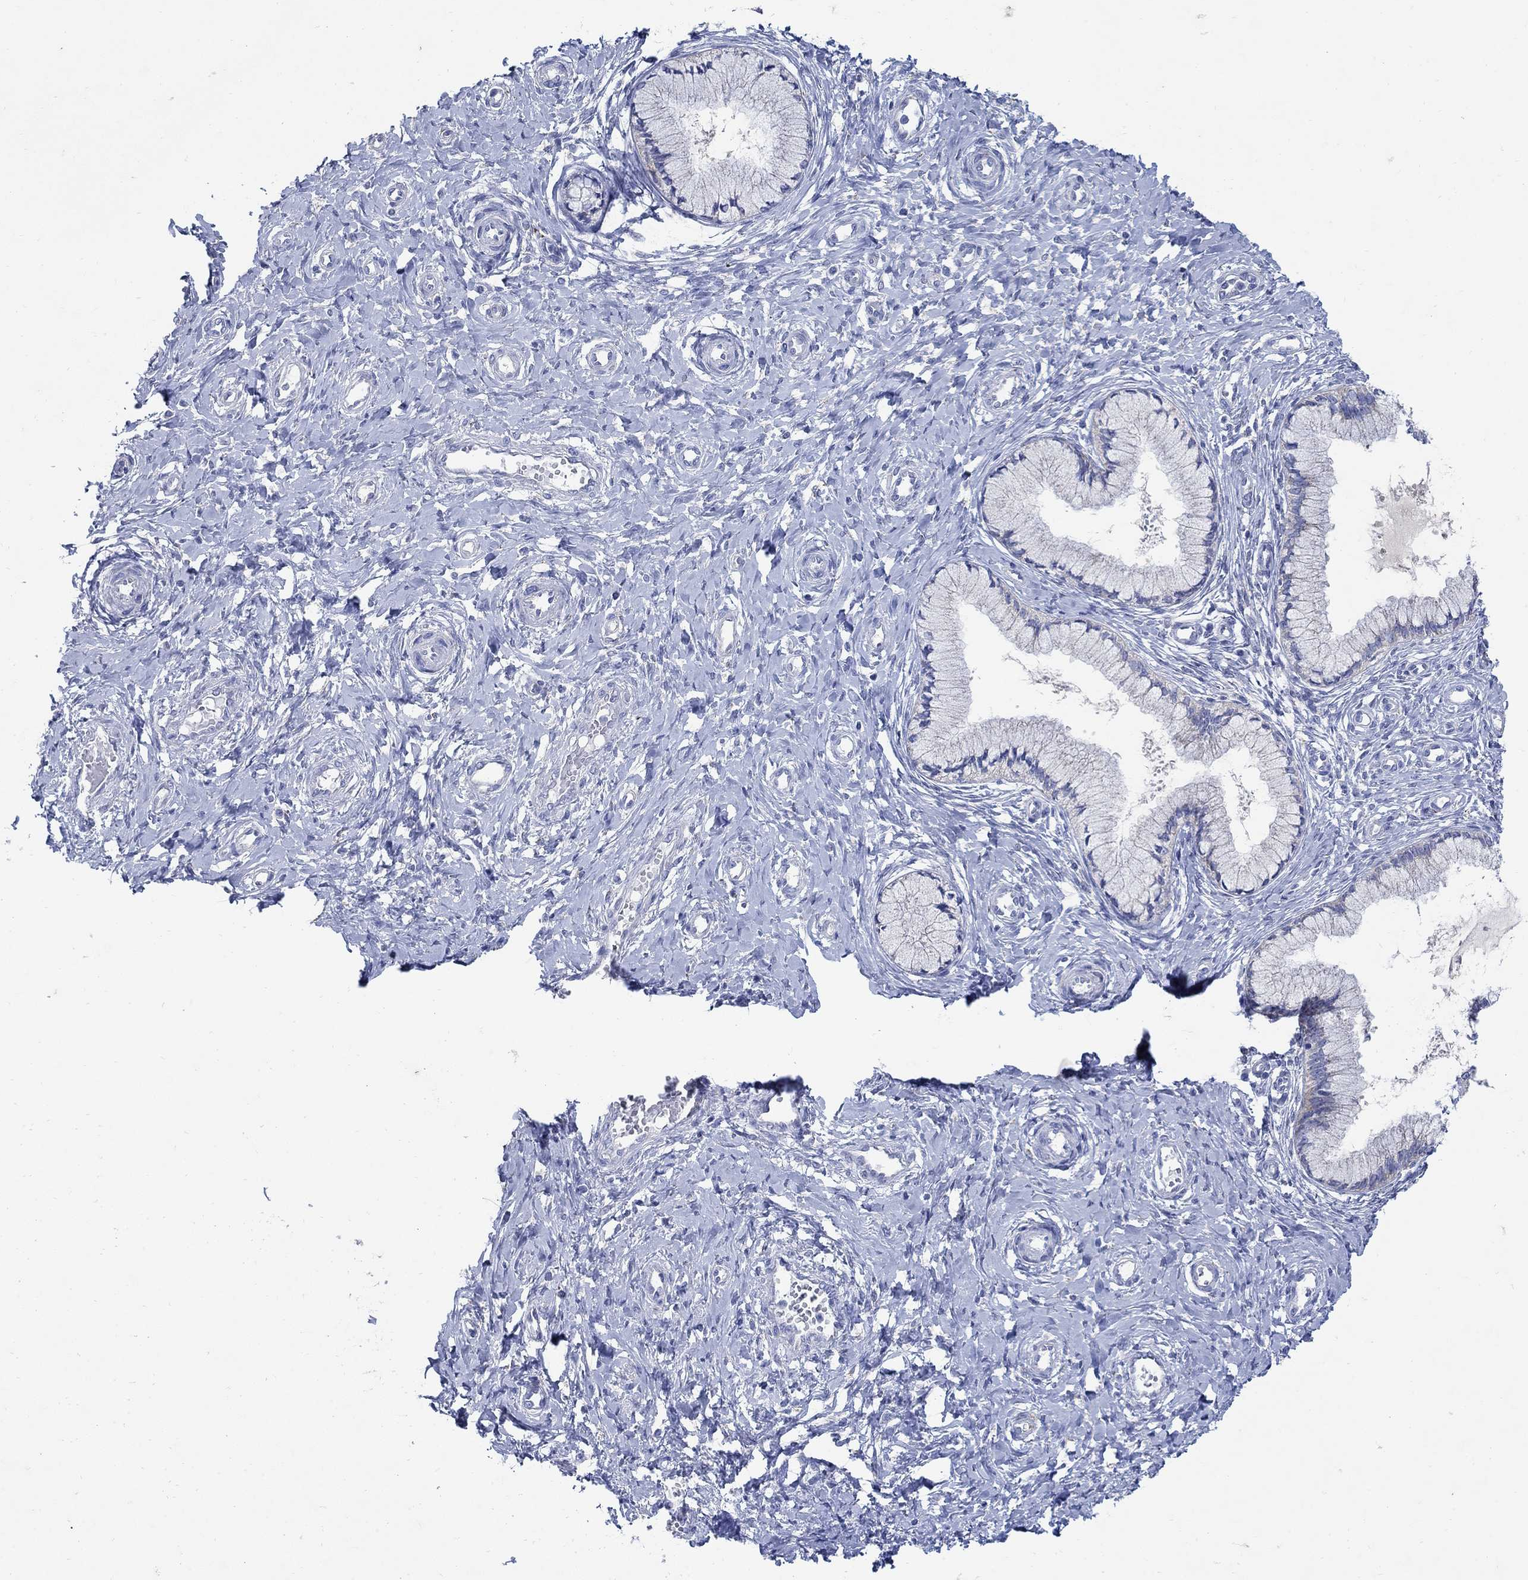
{"staining": {"intensity": "negative", "quantity": "none", "location": "none"}, "tissue": "cervix", "cell_type": "Glandular cells", "image_type": "normal", "snomed": [{"axis": "morphology", "description": "Normal tissue, NOS"}, {"axis": "topography", "description": "Cervix"}], "caption": "Immunohistochemistry of unremarkable cervix reveals no staining in glandular cells. The staining was performed using DAB to visualize the protein expression in brown, while the nuclei were stained in blue with hematoxylin (Magnification: 20x).", "gene": "ZDHHC14", "patient": {"sex": "female", "age": 37}}